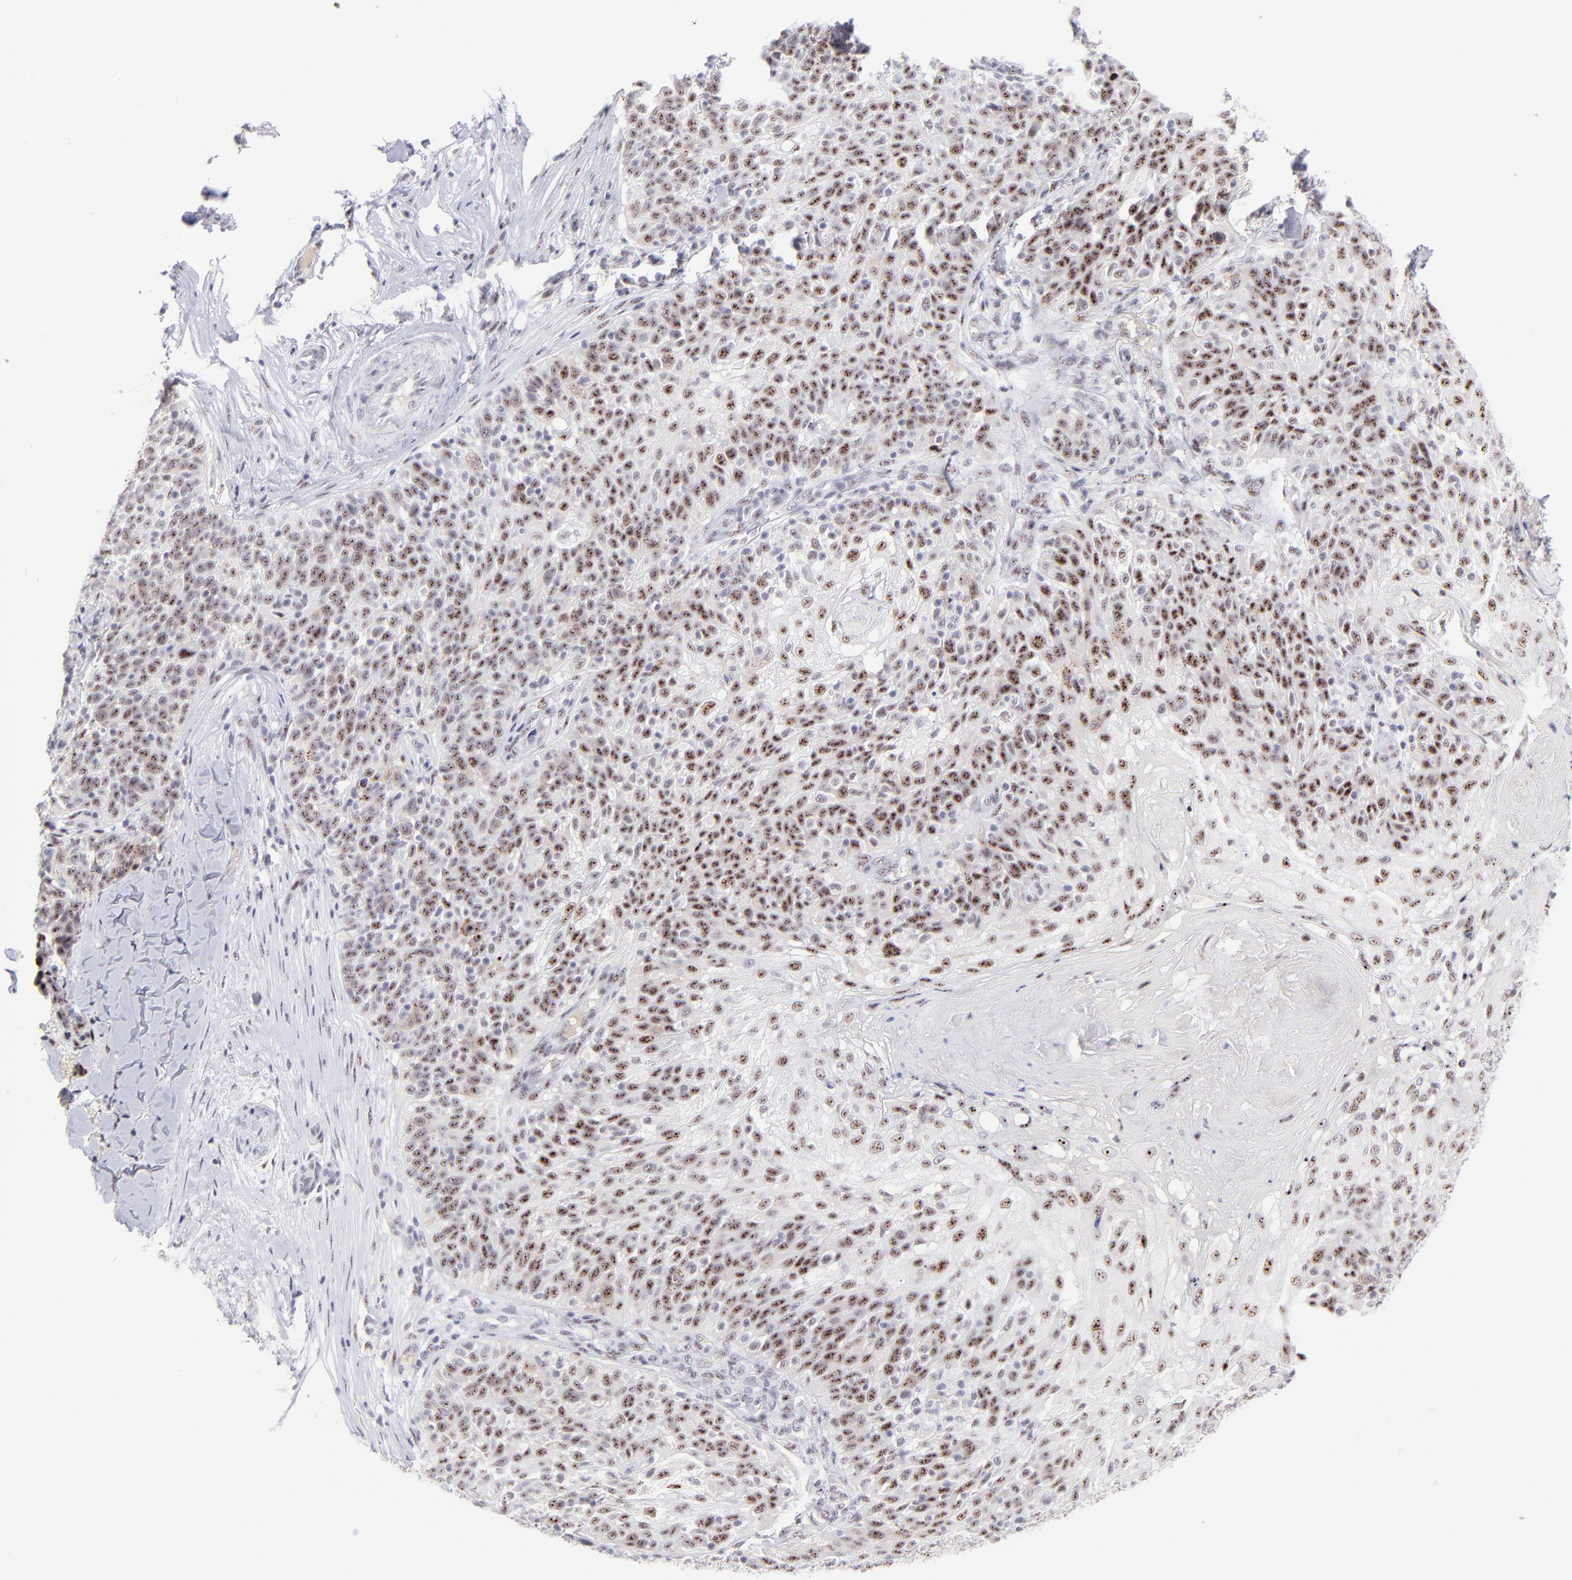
{"staining": {"intensity": "strong", "quantity": ">75%", "location": "nuclear"}, "tissue": "skin cancer", "cell_type": "Tumor cells", "image_type": "cancer", "snomed": [{"axis": "morphology", "description": "Normal tissue, NOS"}, {"axis": "morphology", "description": "Squamous cell carcinoma, NOS"}, {"axis": "topography", "description": "Skin"}], "caption": "Immunohistochemical staining of skin cancer (squamous cell carcinoma) exhibits high levels of strong nuclear protein staining in approximately >75% of tumor cells.", "gene": "CDC25C", "patient": {"sex": "female", "age": 83}}